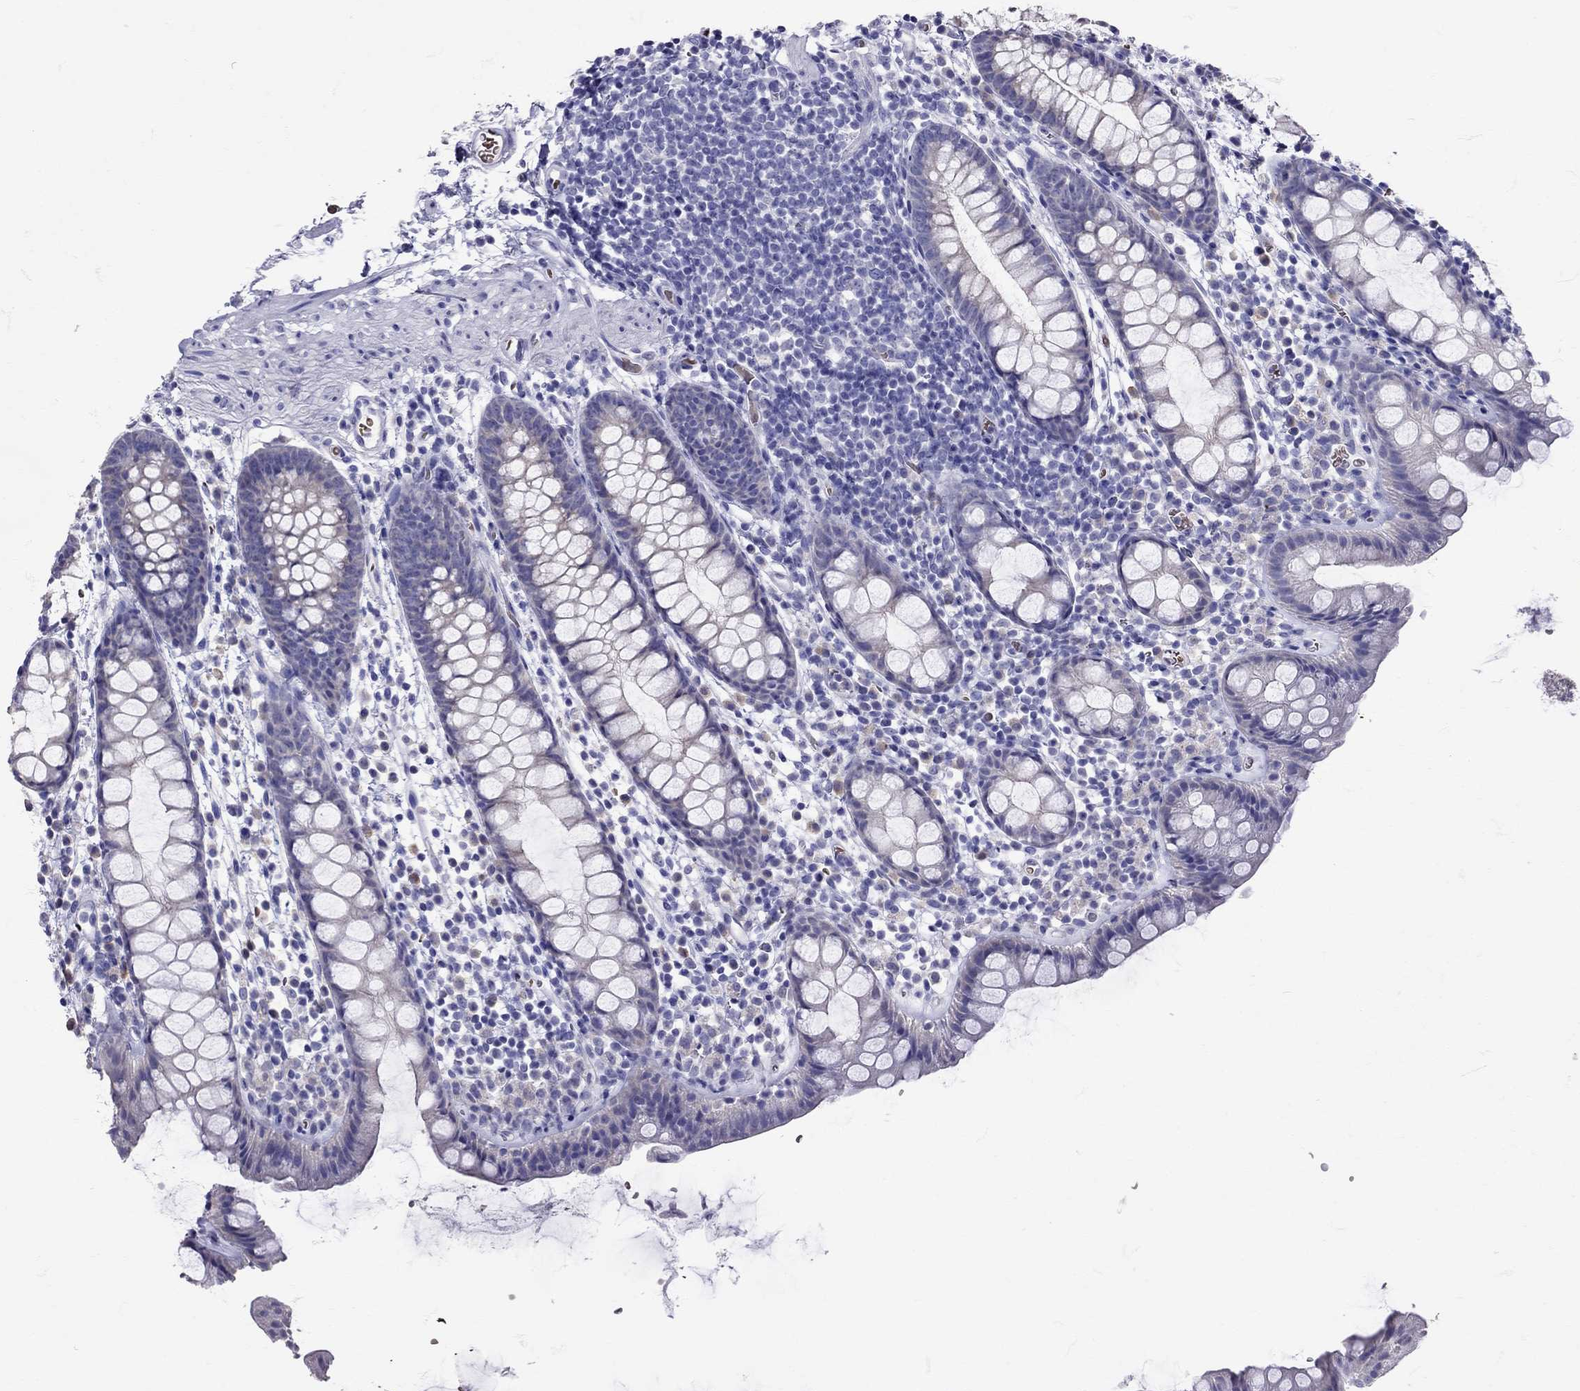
{"staining": {"intensity": "negative", "quantity": "none", "location": "none"}, "tissue": "rectum", "cell_type": "Glandular cells", "image_type": "normal", "snomed": [{"axis": "morphology", "description": "Normal tissue, NOS"}, {"axis": "topography", "description": "Rectum"}], "caption": "Immunohistochemistry micrograph of unremarkable rectum: rectum stained with DAB displays no significant protein positivity in glandular cells.", "gene": "TBR1", "patient": {"sex": "male", "age": 57}}